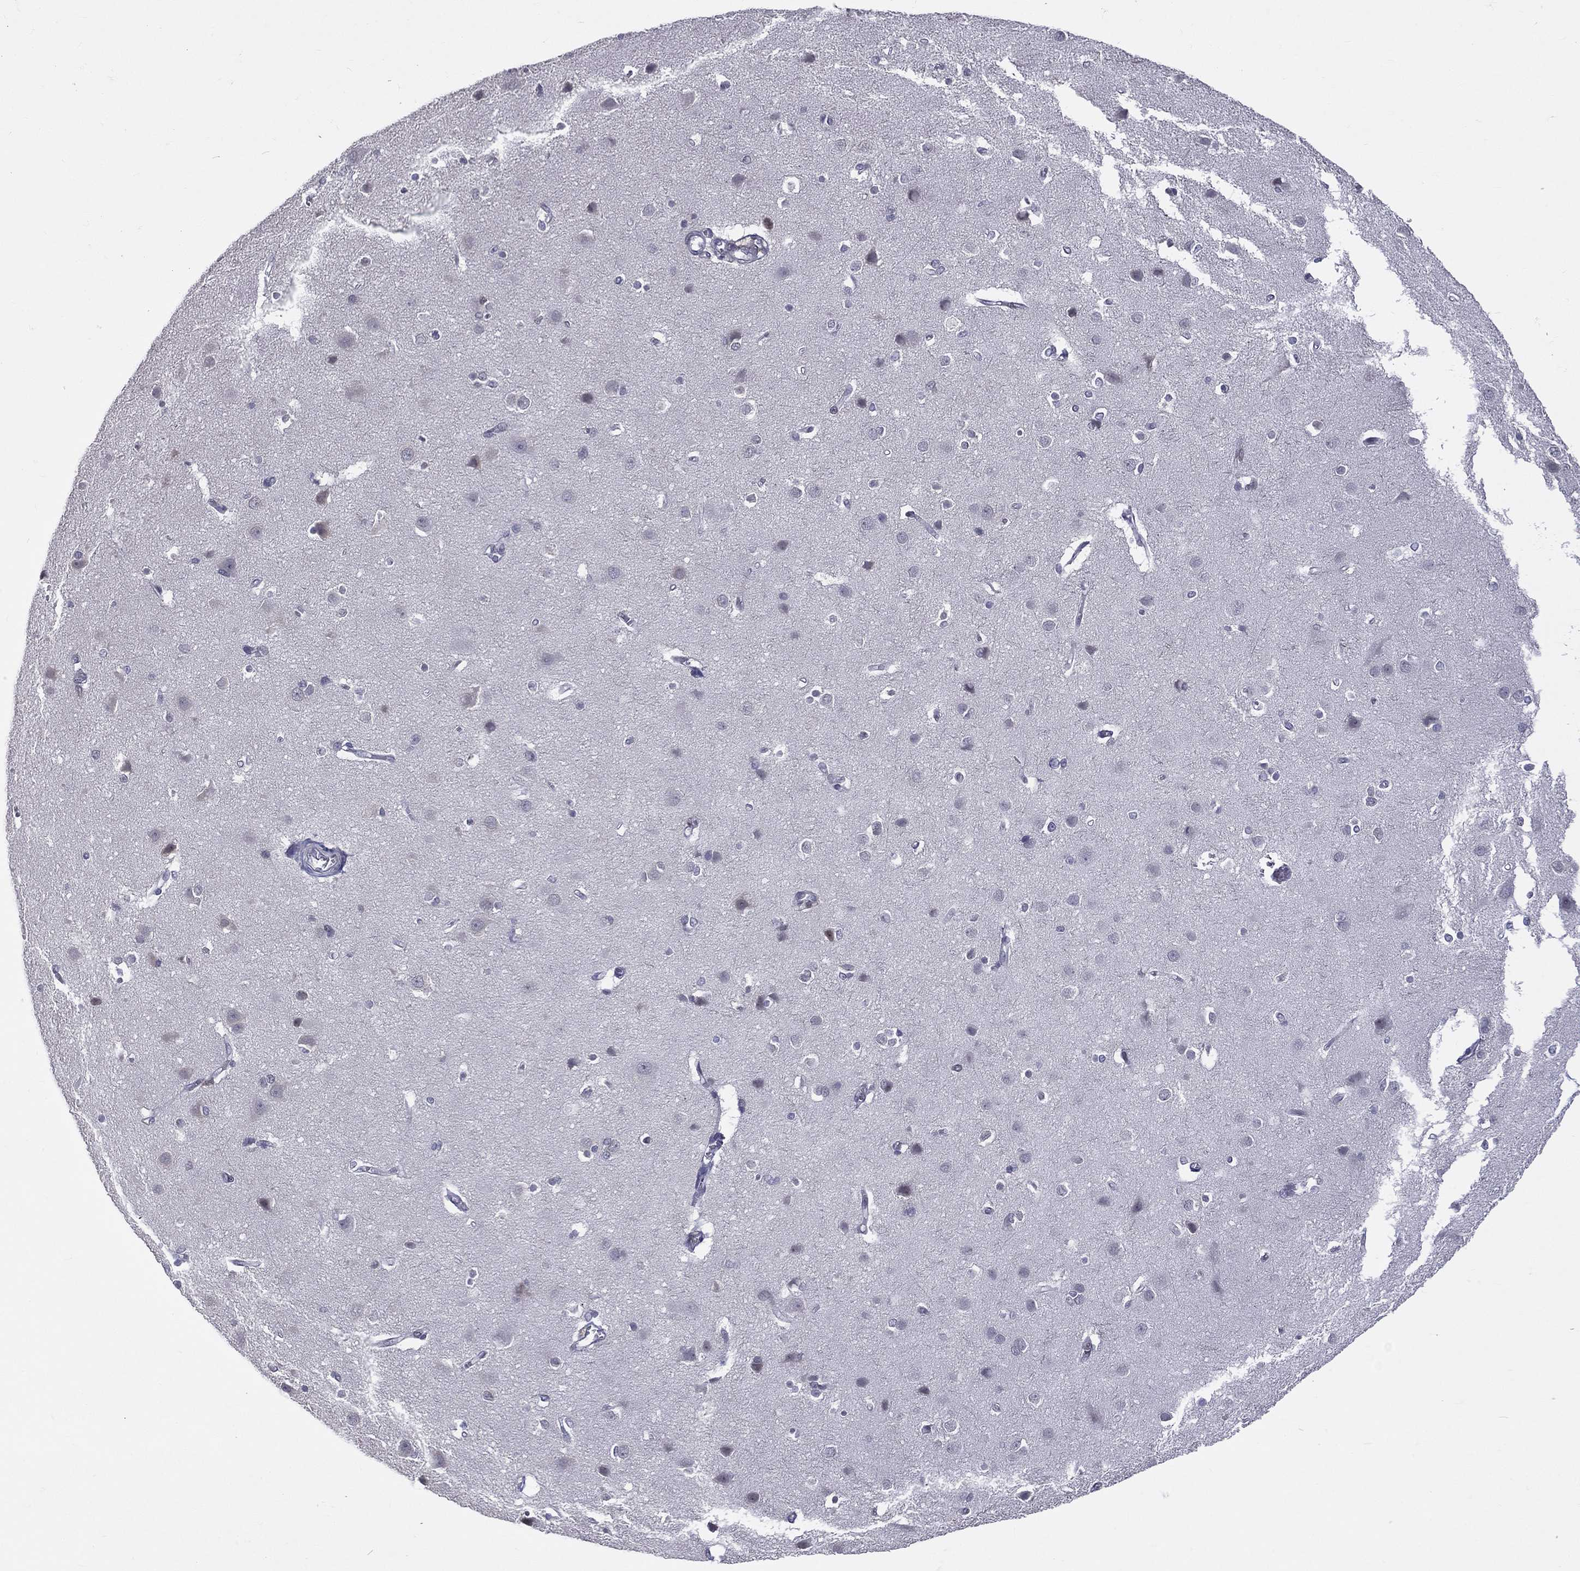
{"staining": {"intensity": "negative", "quantity": "none", "location": "none"}, "tissue": "cerebral cortex", "cell_type": "Endothelial cells", "image_type": "normal", "snomed": [{"axis": "morphology", "description": "Normal tissue, NOS"}, {"axis": "topography", "description": "Cerebral cortex"}], "caption": "DAB immunohistochemical staining of normal human cerebral cortex demonstrates no significant expression in endothelial cells. (DAB (3,3'-diaminobenzidine) immunohistochemistry with hematoxylin counter stain).", "gene": "DBF4B", "patient": {"sex": "male", "age": 37}}